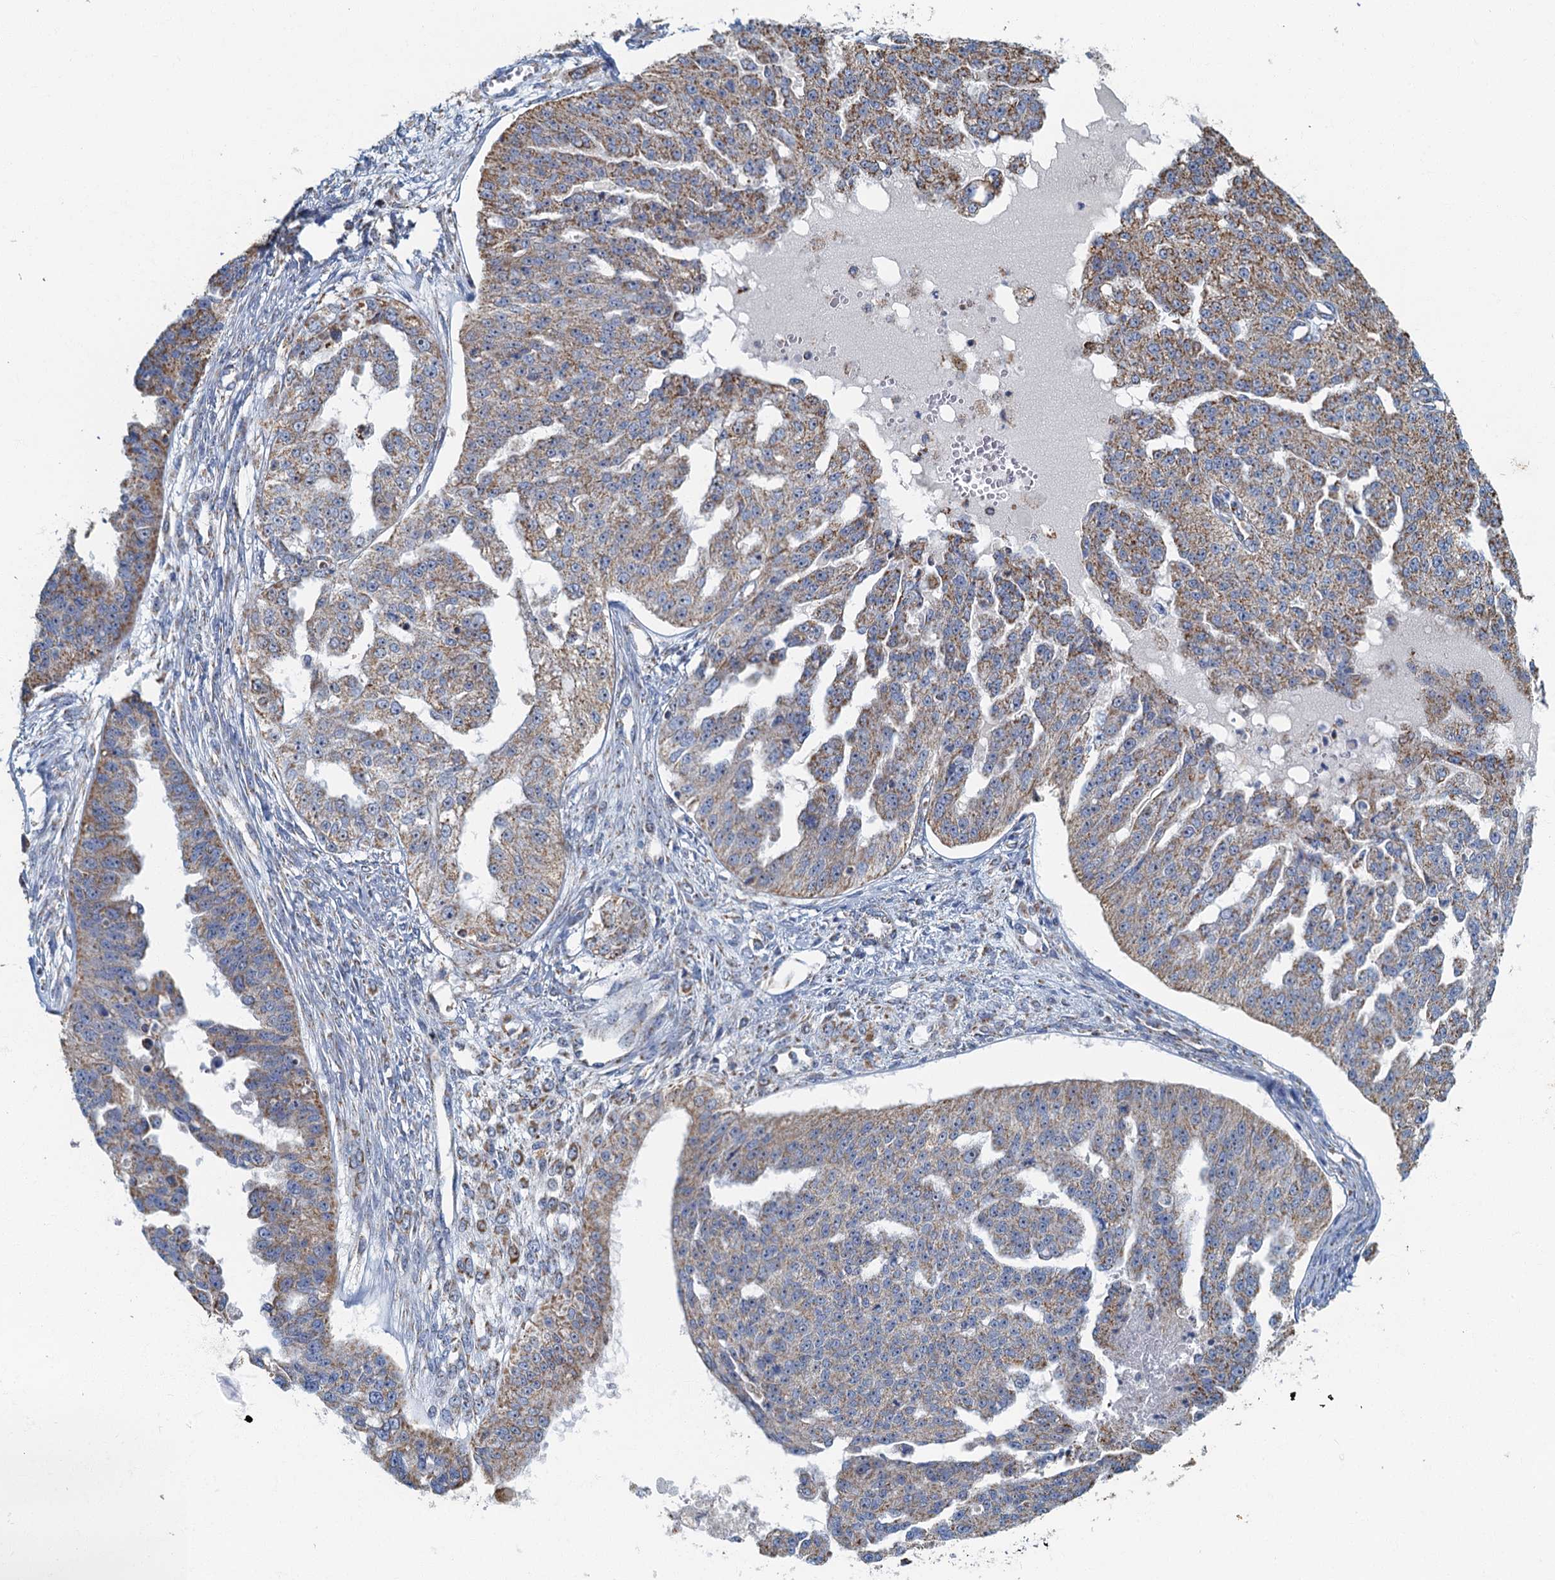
{"staining": {"intensity": "moderate", "quantity": "25%-75%", "location": "cytoplasmic/membranous"}, "tissue": "ovarian cancer", "cell_type": "Tumor cells", "image_type": "cancer", "snomed": [{"axis": "morphology", "description": "Cystadenocarcinoma, serous, NOS"}, {"axis": "topography", "description": "Ovary"}], "caption": "A medium amount of moderate cytoplasmic/membranous staining is appreciated in about 25%-75% of tumor cells in ovarian serous cystadenocarcinoma tissue.", "gene": "RAD9B", "patient": {"sex": "female", "age": 58}}